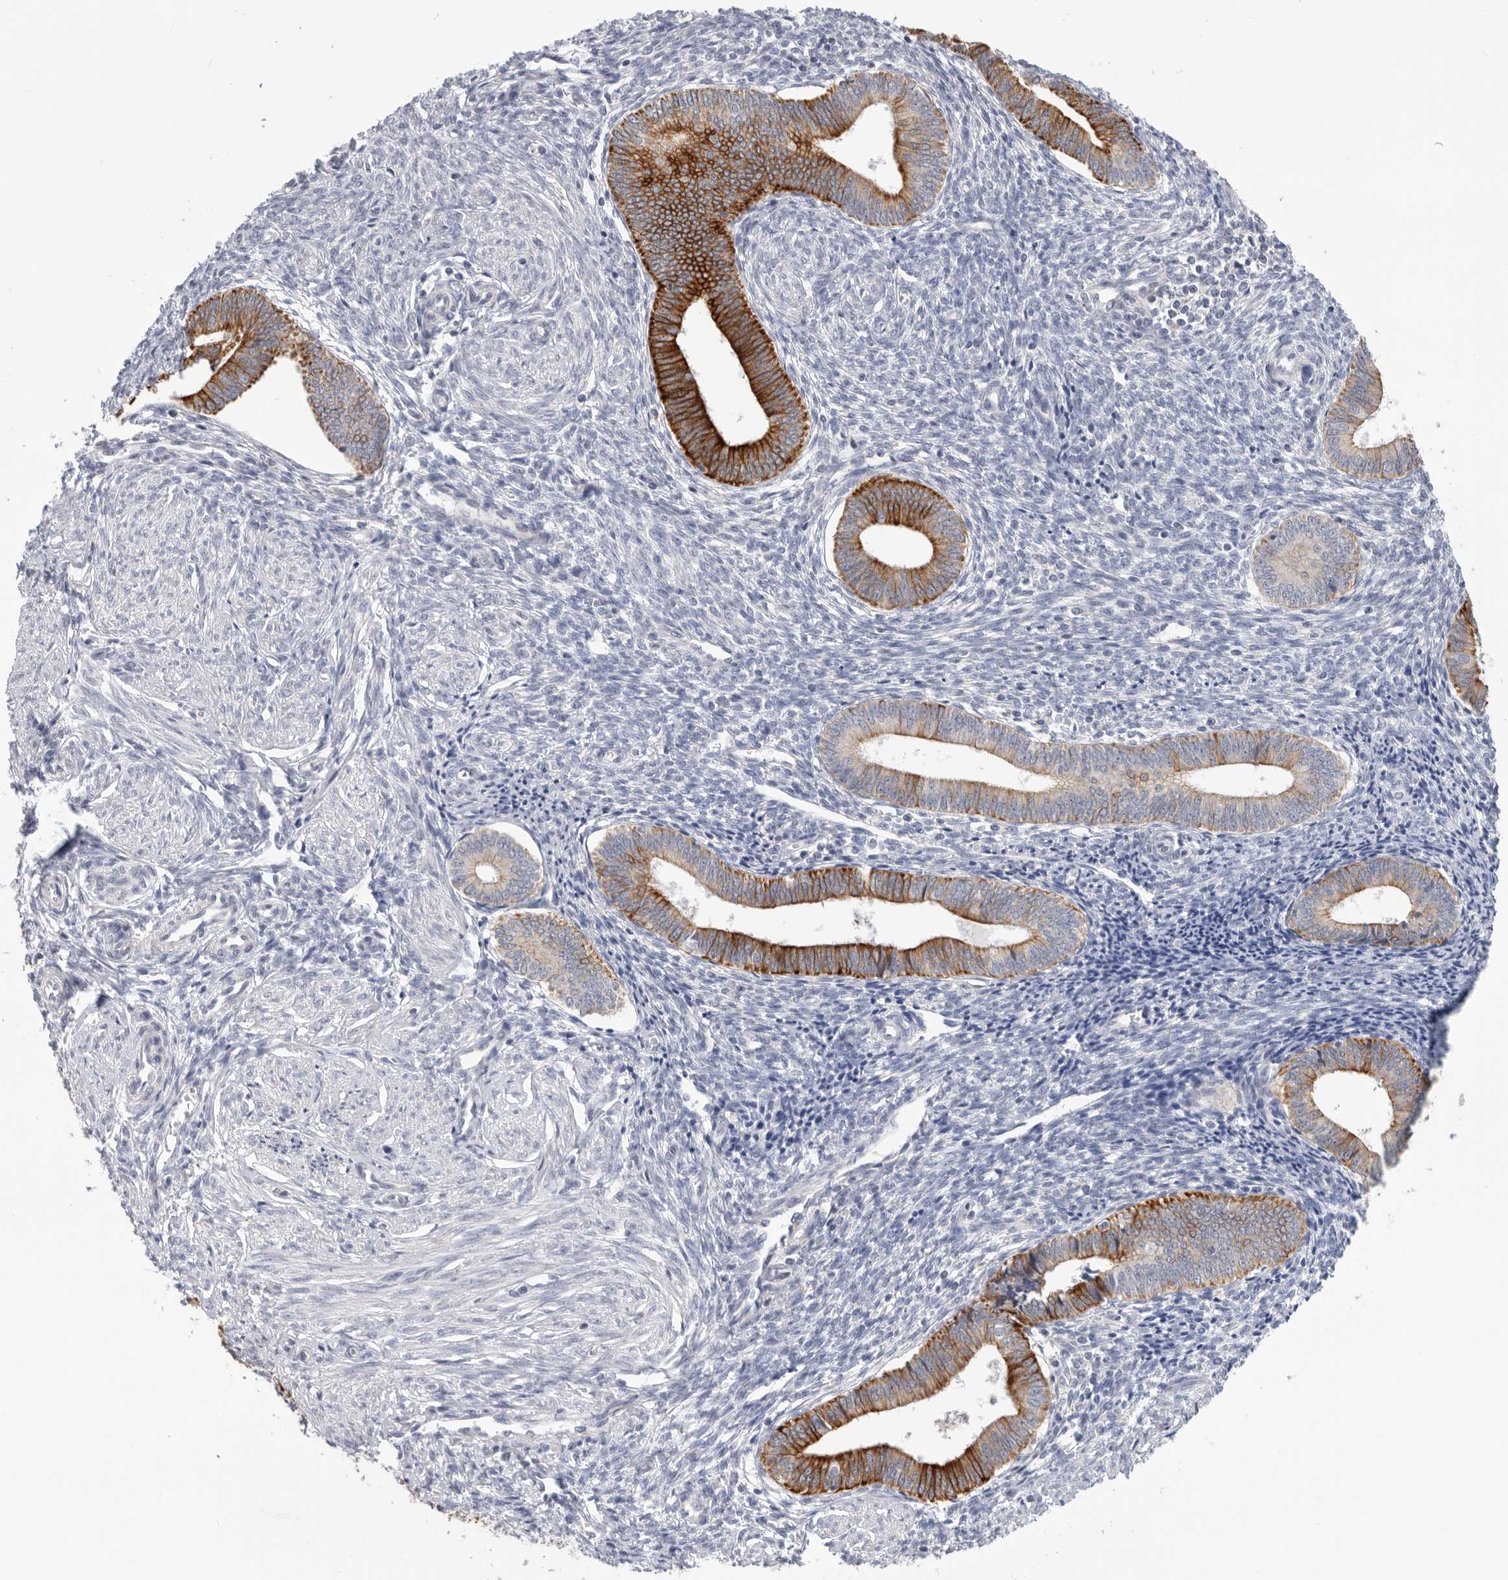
{"staining": {"intensity": "negative", "quantity": "none", "location": "none"}, "tissue": "endometrium", "cell_type": "Cells in endometrial stroma", "image_type": "normal", "snomed": [{"axis": "morphology", "description": "Normal tissue, NOS"}, {"axis": "topography", "description": "Endometrium"}], "caption": "Immunohistochemistry image of unremarkable endometrium stained for a protein (brown), which exhibits no staining in cells in endometrial stroma.", "gene": "MTFR1L", "patient": {"sex": "female", "age": 46}}